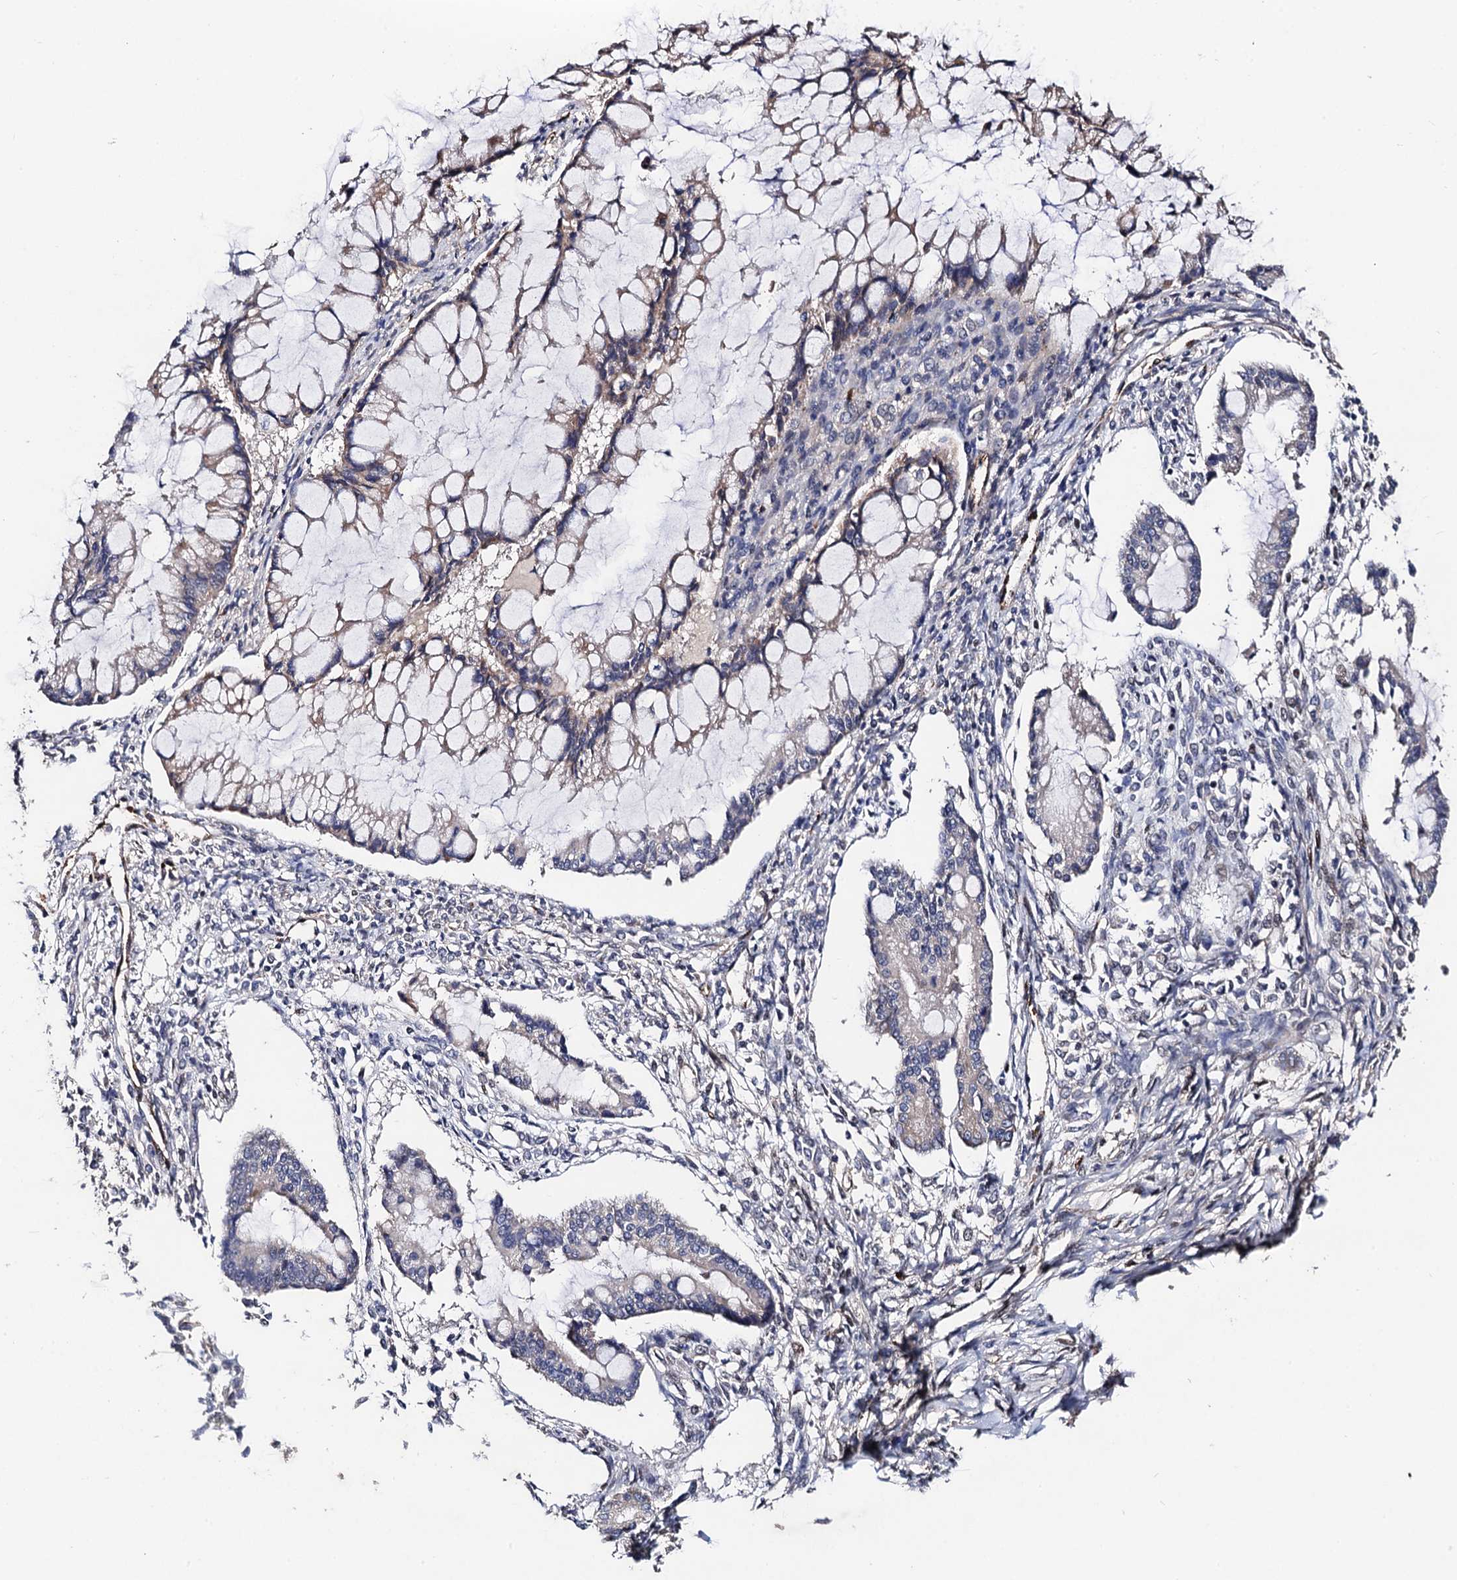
{"staining": {"intensity": "weak", "quantity": "25%-75%", "location": "cytoplasmic/membranous"}, "tissue": "ovarian cancer", "cell_type": "Tumor cells", "image_type": "cancer", "snomed": [{"axis": "morphology", "description": "Cystadenocarcinoma, mucinous, NOS"}, {"axis": "topography", "description": "Ovary"}], "caption": "Protein positivity by immunohistochemistry exhibits weak cytoplasmic/membranous staining in approximately 25%-75% of tumor cells in ovarian mucinous cystadenocarcinoma.", "gene": "PPTC7", "patient": {"sex": "female", "age": 73}}